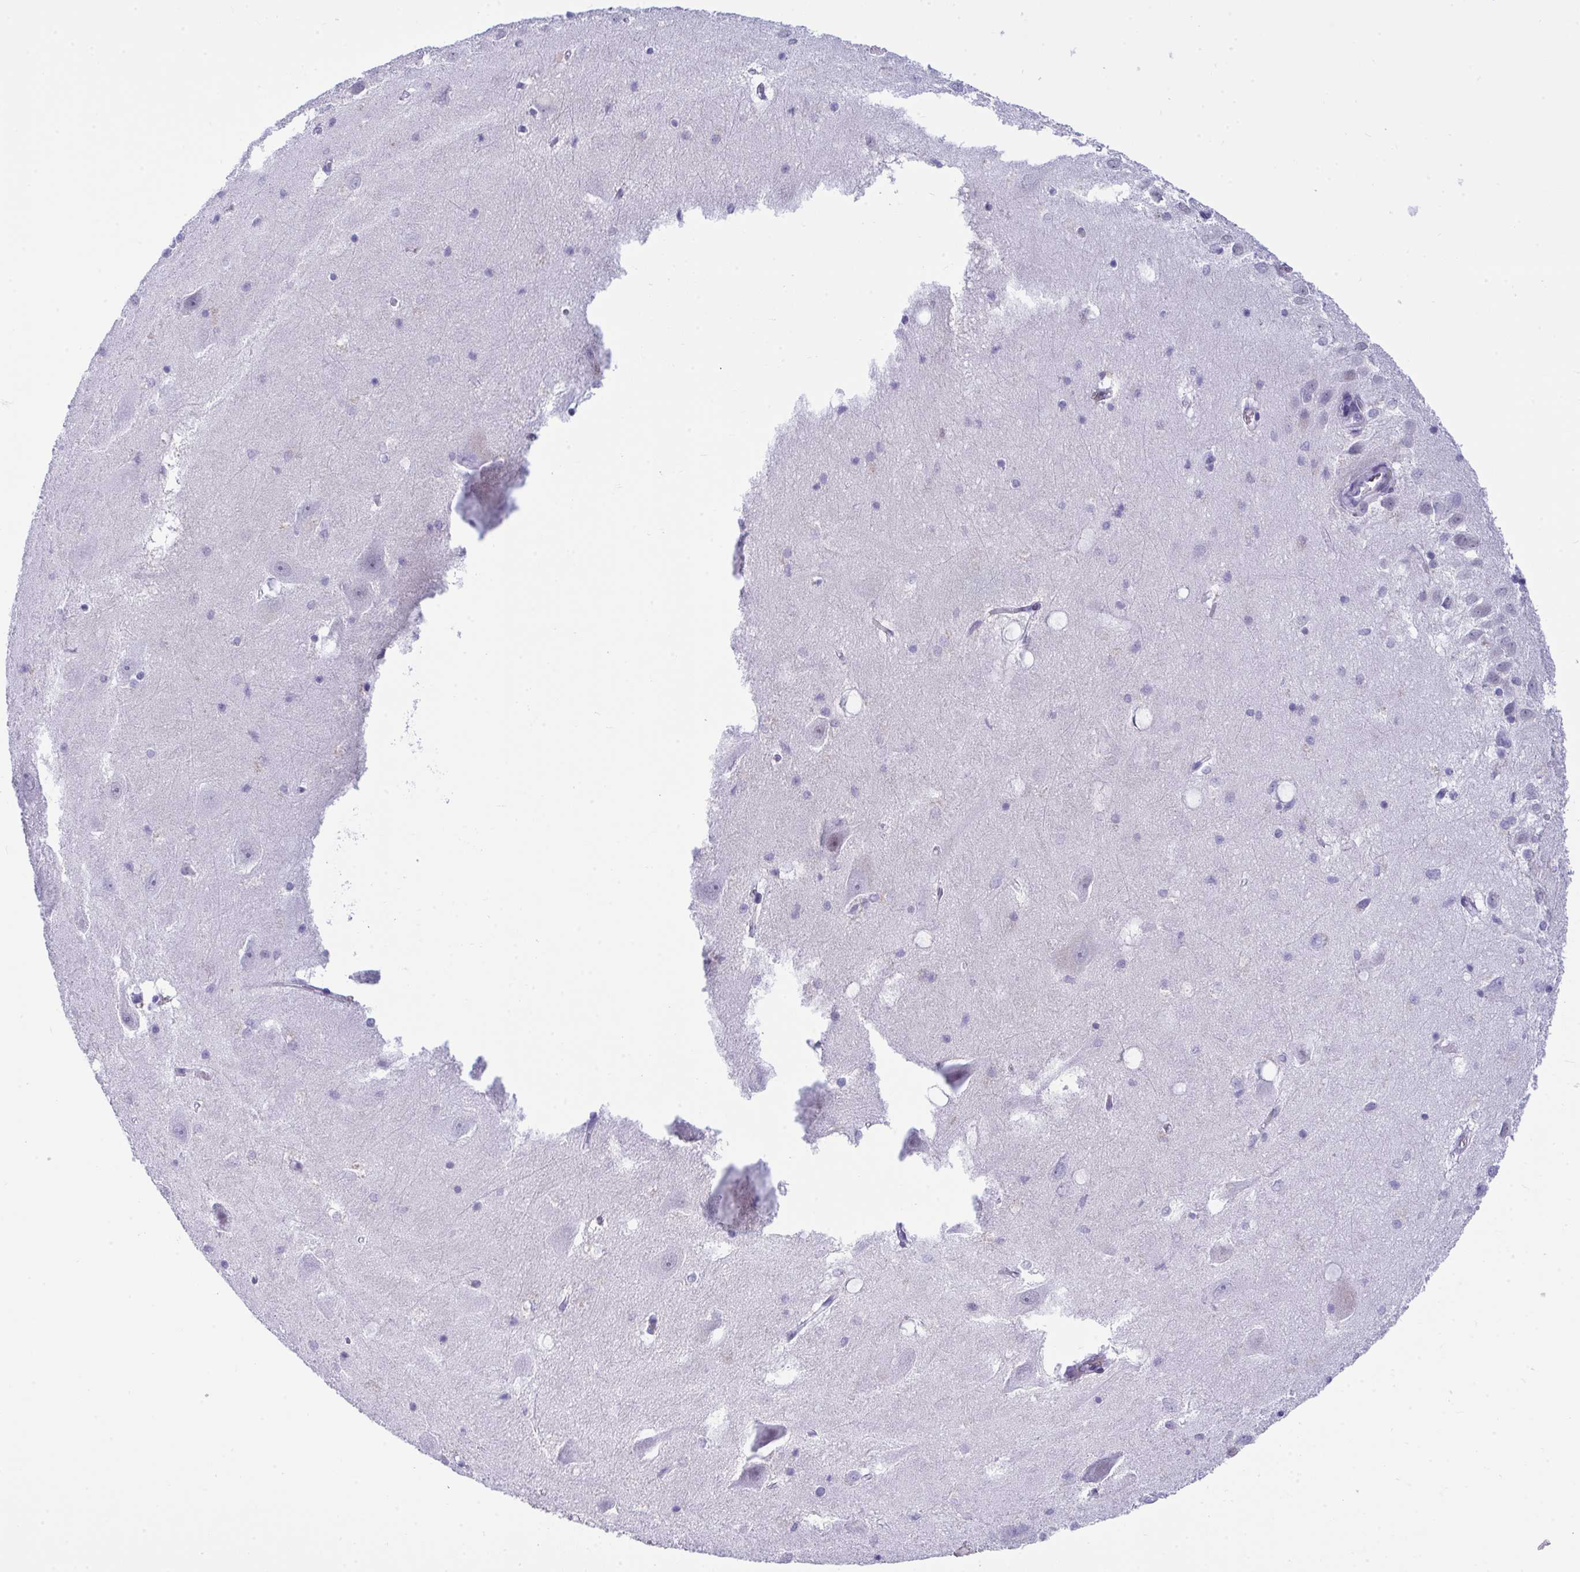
{"staining": {"intensity": "negative", "quantity": "none", "location": "none"}, "tissue": "hippocampus", "cell_type": "Glial cells", "image_type": "normal", "snomed": [{"axis": "morphology", "description": "Normal tissue, NOS"}, {"axis": "topography", "description": "Hippocampus"}], "caption": "This is a image of IHC staining of benign hippocampus, which shows no expression in glial cells. Nuclei are stained in blue.", "gene": "PLA2G12B", "patient": {"sex": "male", "age": 58}}